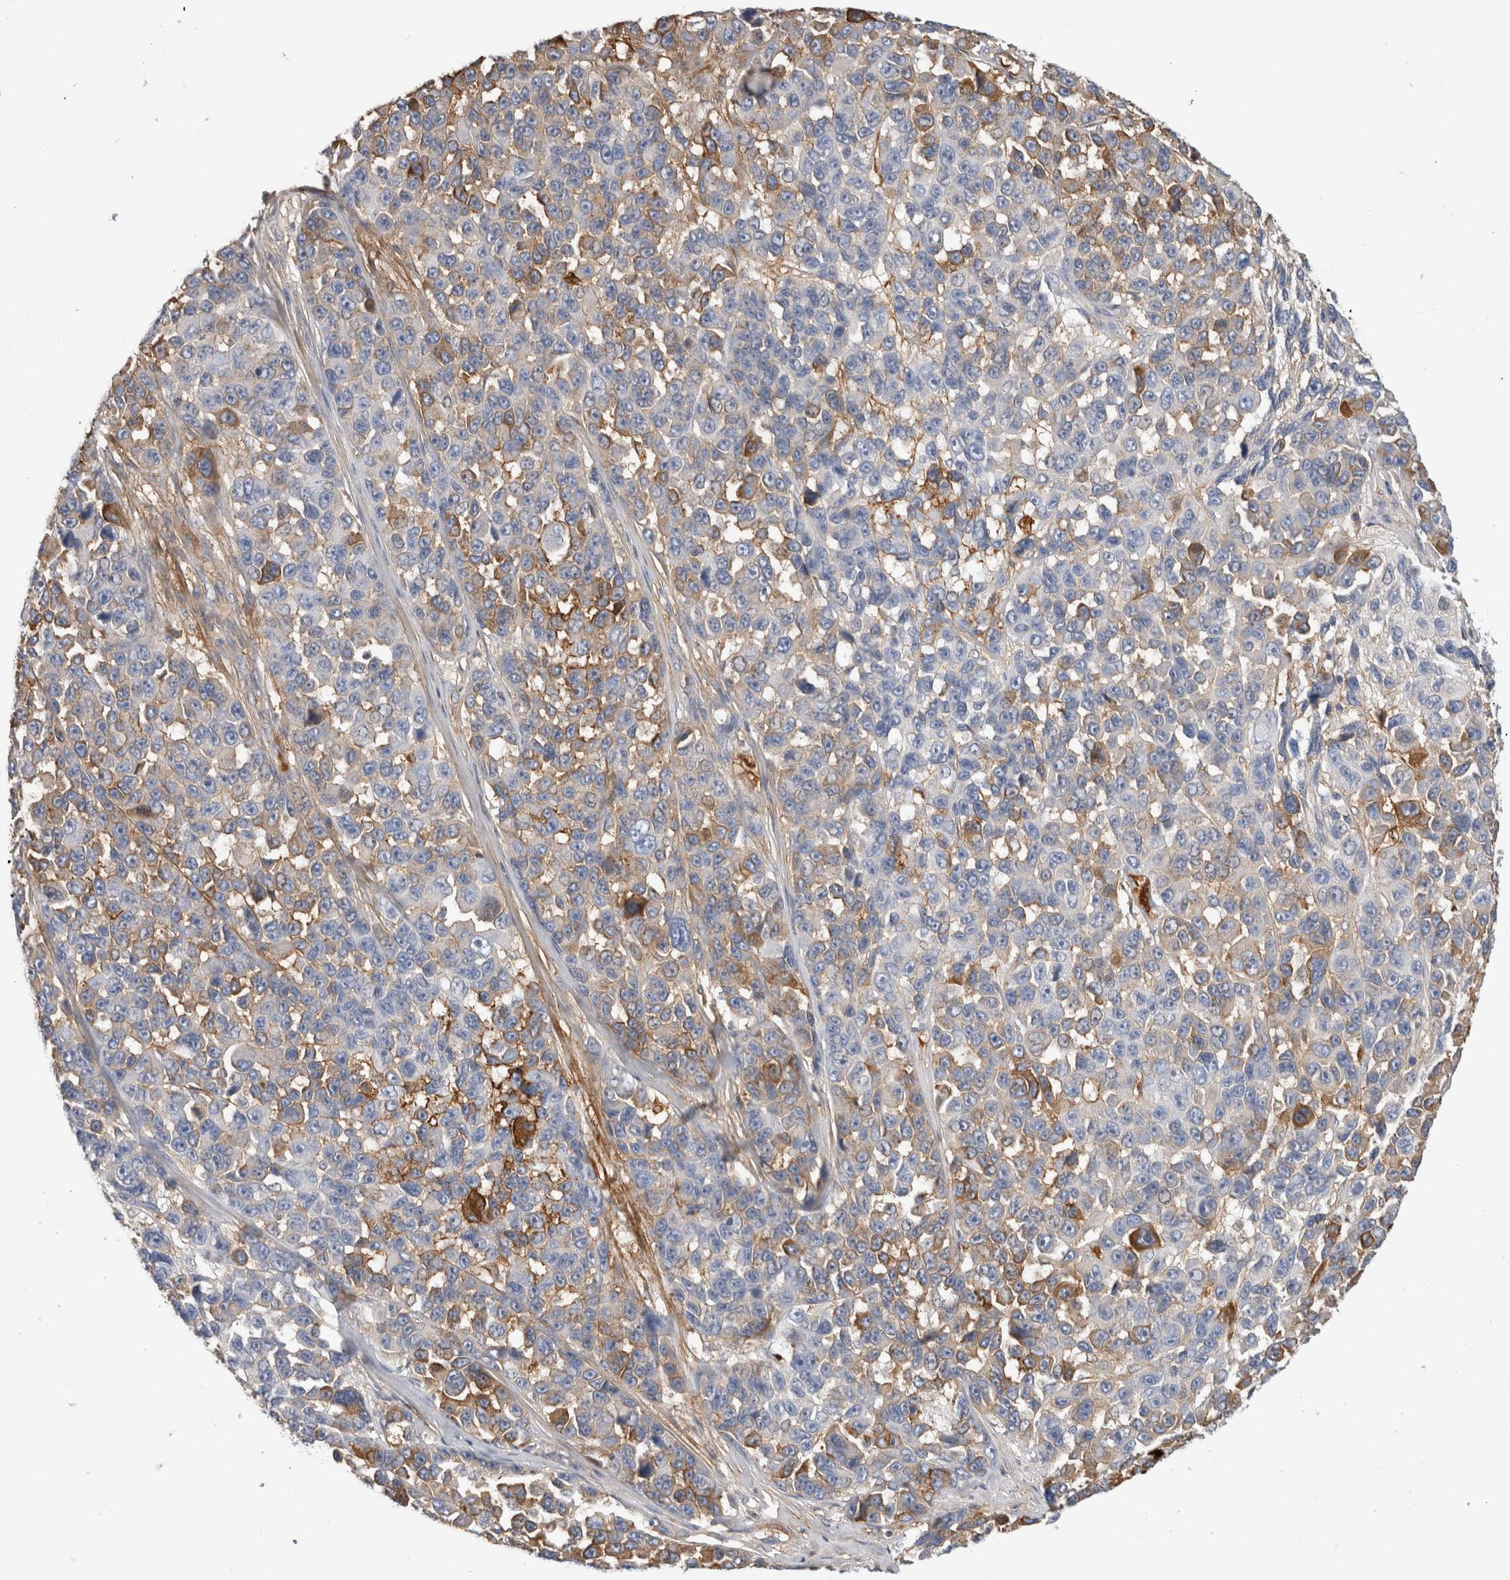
{"staining": {"intensity": "moderate", "quantity": "<25%", "location": "cytoplasmic/membranous"}, "tissue": "melanoma", "cell_type": "Tumor cells", "image_type": "cancer", "snomed": [{"axis": "morphology", "description": "Malignant melanoma, NOS"}, {"axis": "topography", "description": "Skin"}], "caption": "Protein analysis of malignant melanoma tissue shows moderate cytoplasmic/membranous expression in about <25% of tumor cells.", "gene": "BCAN", "patient": {"sex": "male", "age": 53}}